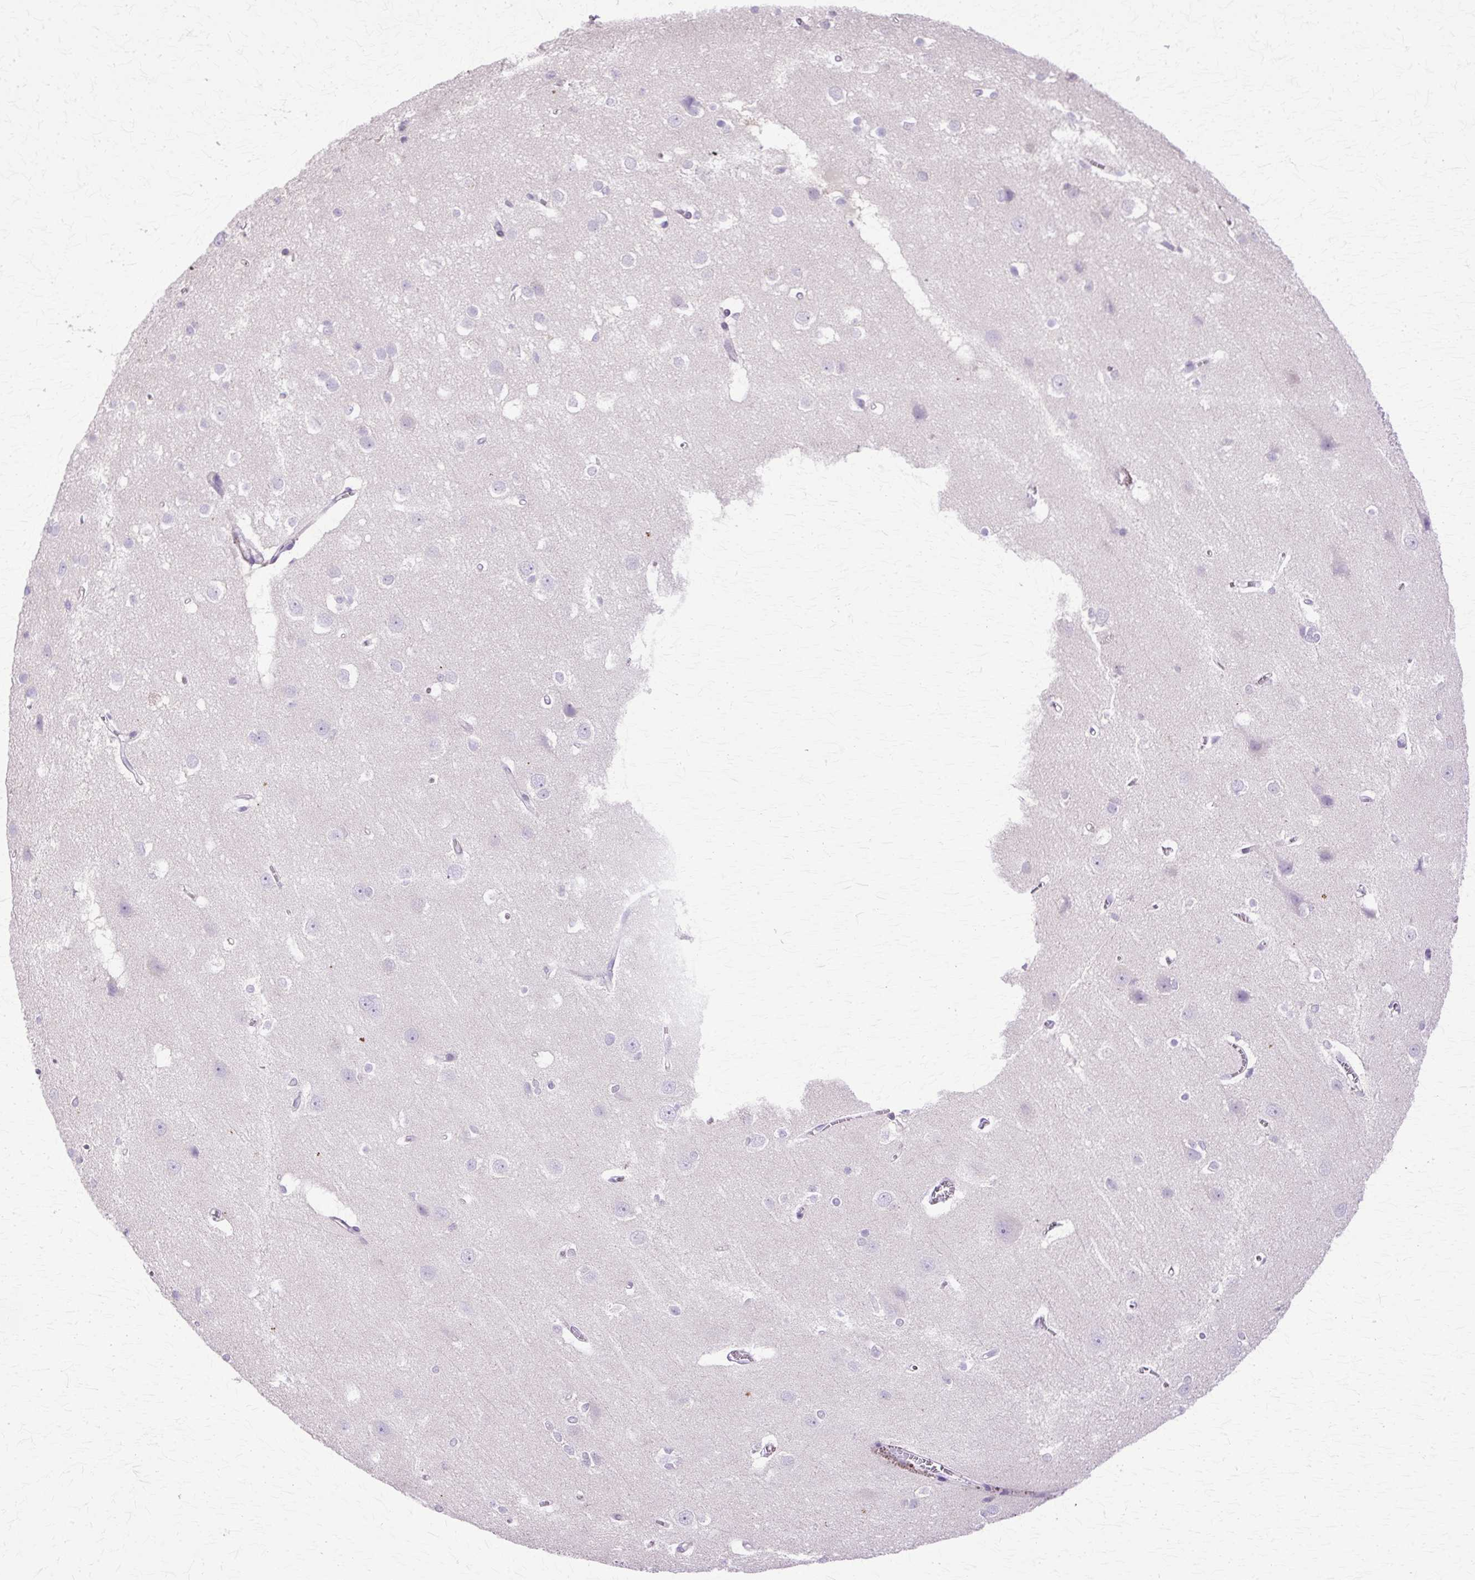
{"staining": {"intensity": "negative", "quantity": "none", "location": "none"}, "tissue": "cerebral cortex", "cell_type": "Endothelial cells", "image_type": "normal", "snomed": [{"axis": "morphology", "description": "Normal tissue, NOS"}, {"axis": "topography", "description": "Cerebral cortex"}], "caption": "This is a histopathology image of immunohistochemistry (IHC) staining of unremarkable cerebral cortex, which shows no positivity in endothelial cells. (DAB IHC with hematoxylin counter stain).", "gene": "HSPA1A", "patient": {"sex": "male", "age": 37}}